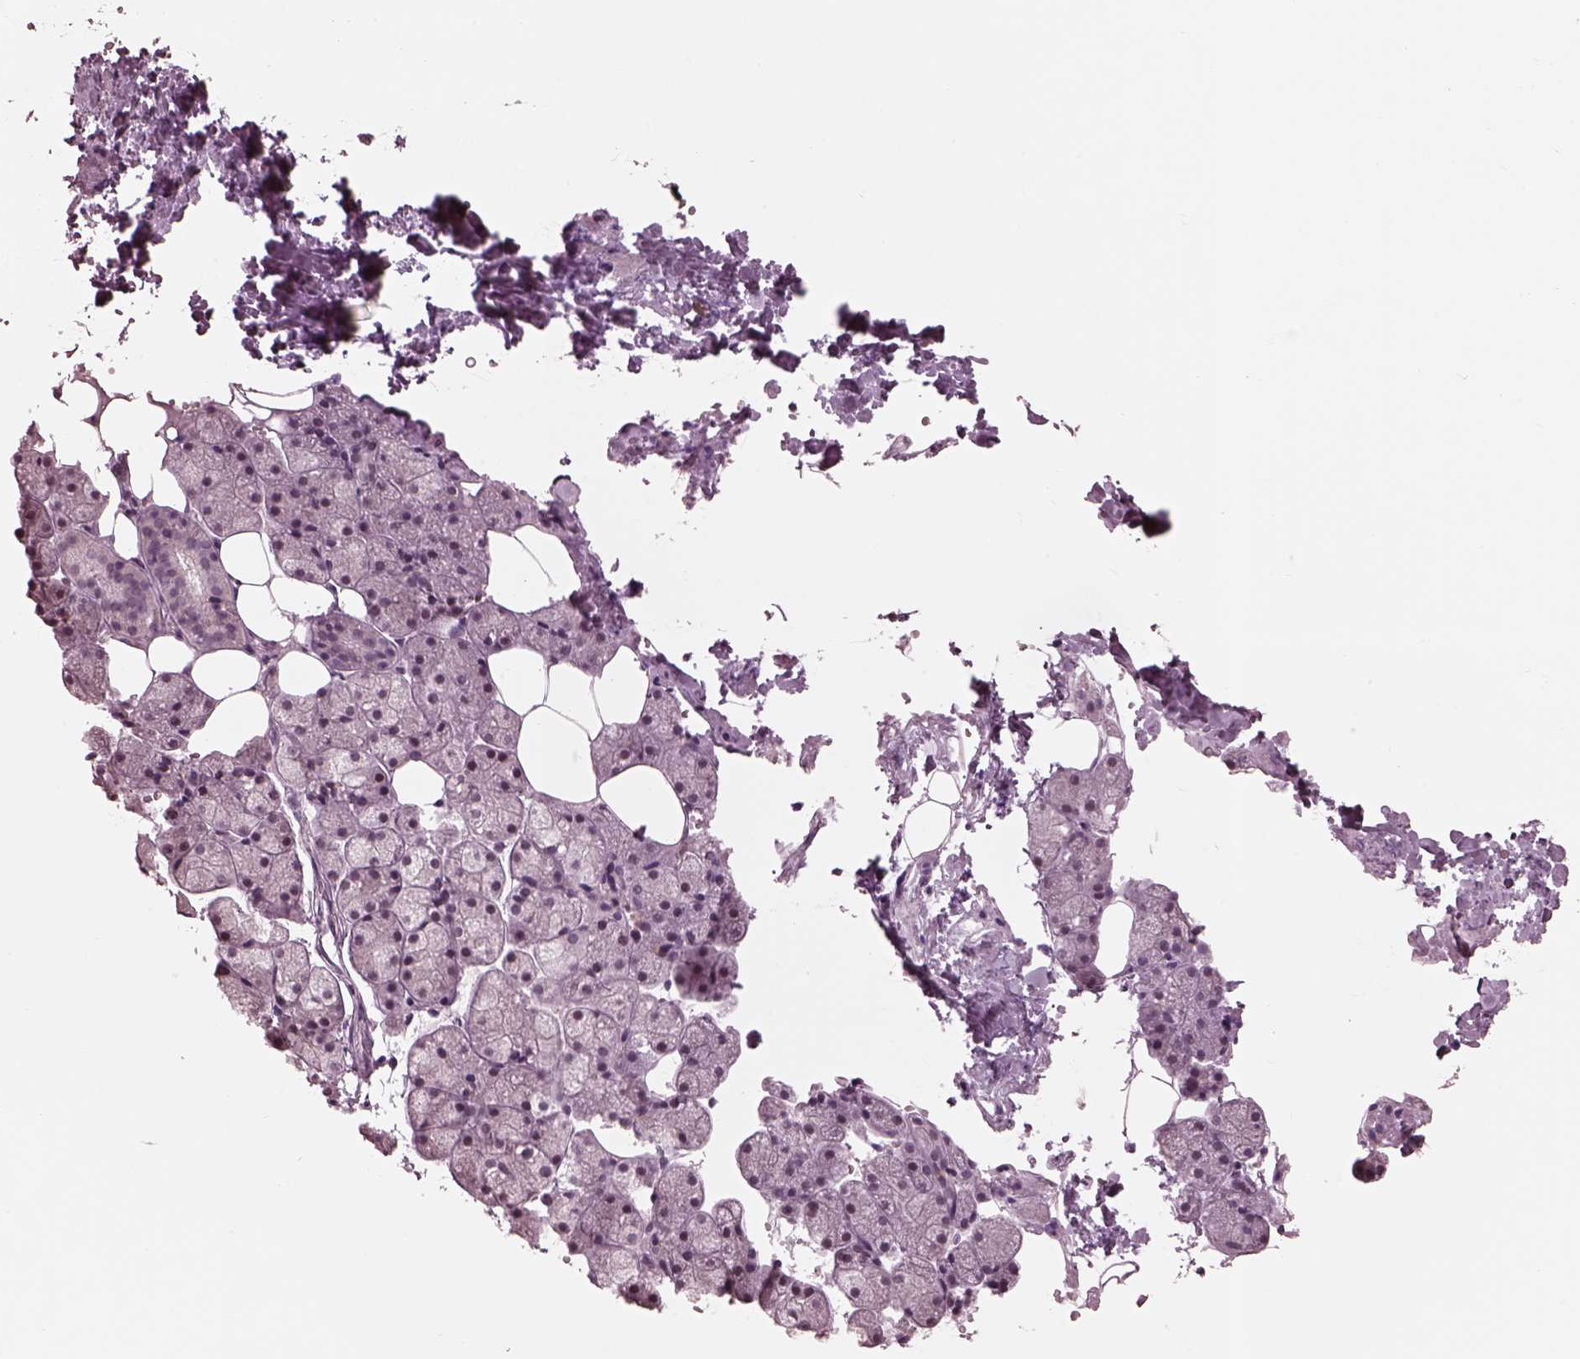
{"staining": {"intensity": "negative", "quantity": "none", "location": "none"}, "tissue": "salivary gland", "cell_type": "Glandular cells", "image_type": "normal", "snomed": [{"axis": "morphology", "description": "Normal tissue, NOS"}, {"axis": "topography", "description": "Salivary gland"}], "caption": "A high-resolution micrograph shows IHC staining of normal salivary gland, which demonstrates no significant staining in glandular cells.", "gene": "GARIN4", "patient": {"sex": "male", "age": 38}}